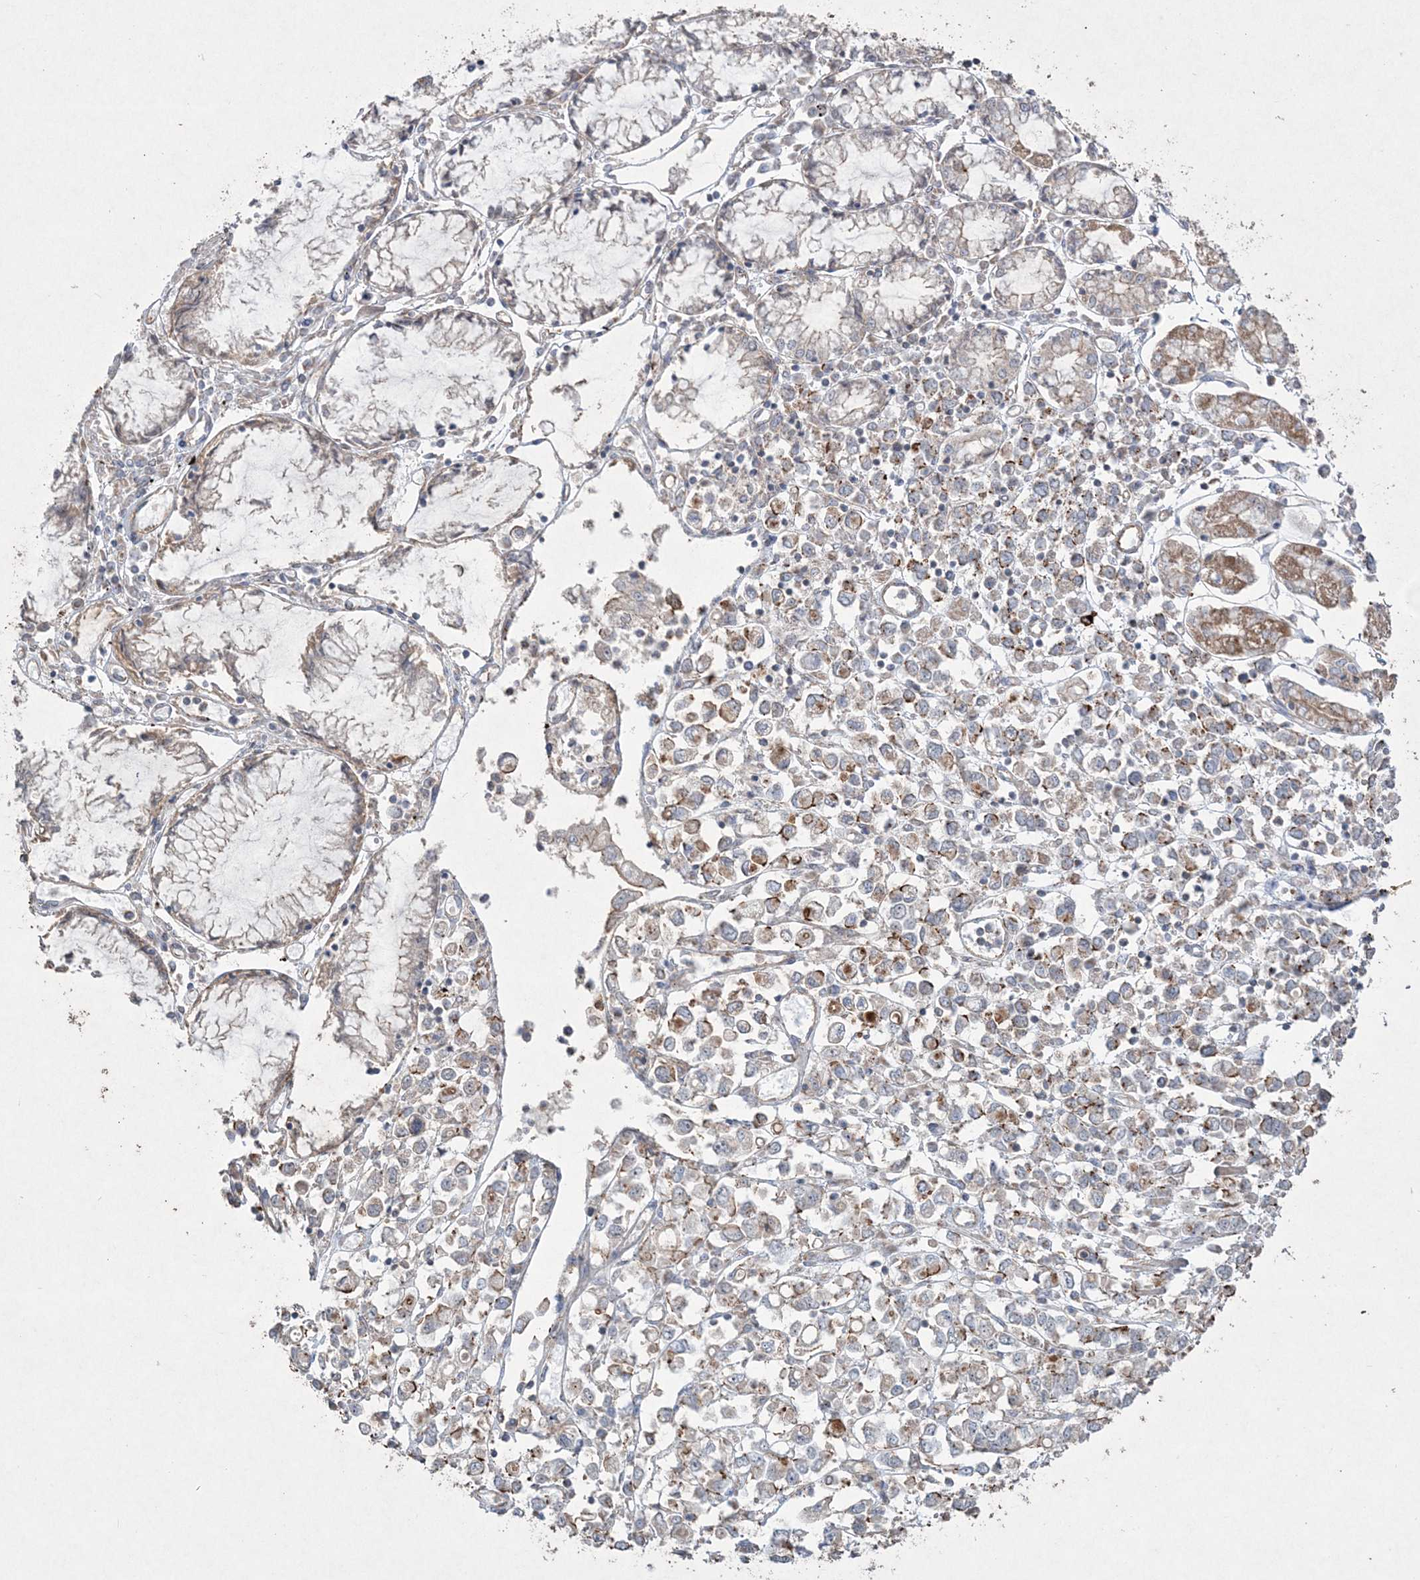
{"staining": {"intensity": "moderate", "quantity": "<25%", "location": "cytoplasmic/membranous"}, "tissue": "stomach cancer", "cell_type": "Tumor cells", "image_type": "cancer", "snomed": [{"axis": "morphology", "description": "Adenocarcinoma, NOS"}, {"axis": "topography", "description": "Stomach"}], "caption": "Protein expression analysis of adenocarcinoma (stomach) displays moderate cytoplasmic/membranous staining in approximately <25% of tumor cells. (DAB (3,3'-diaminobenzidine) IHC, brown staining for protein, blue staining for nuclei).", "gene": "TTC7A", "patient": {"sex": "female", "age": 76}}